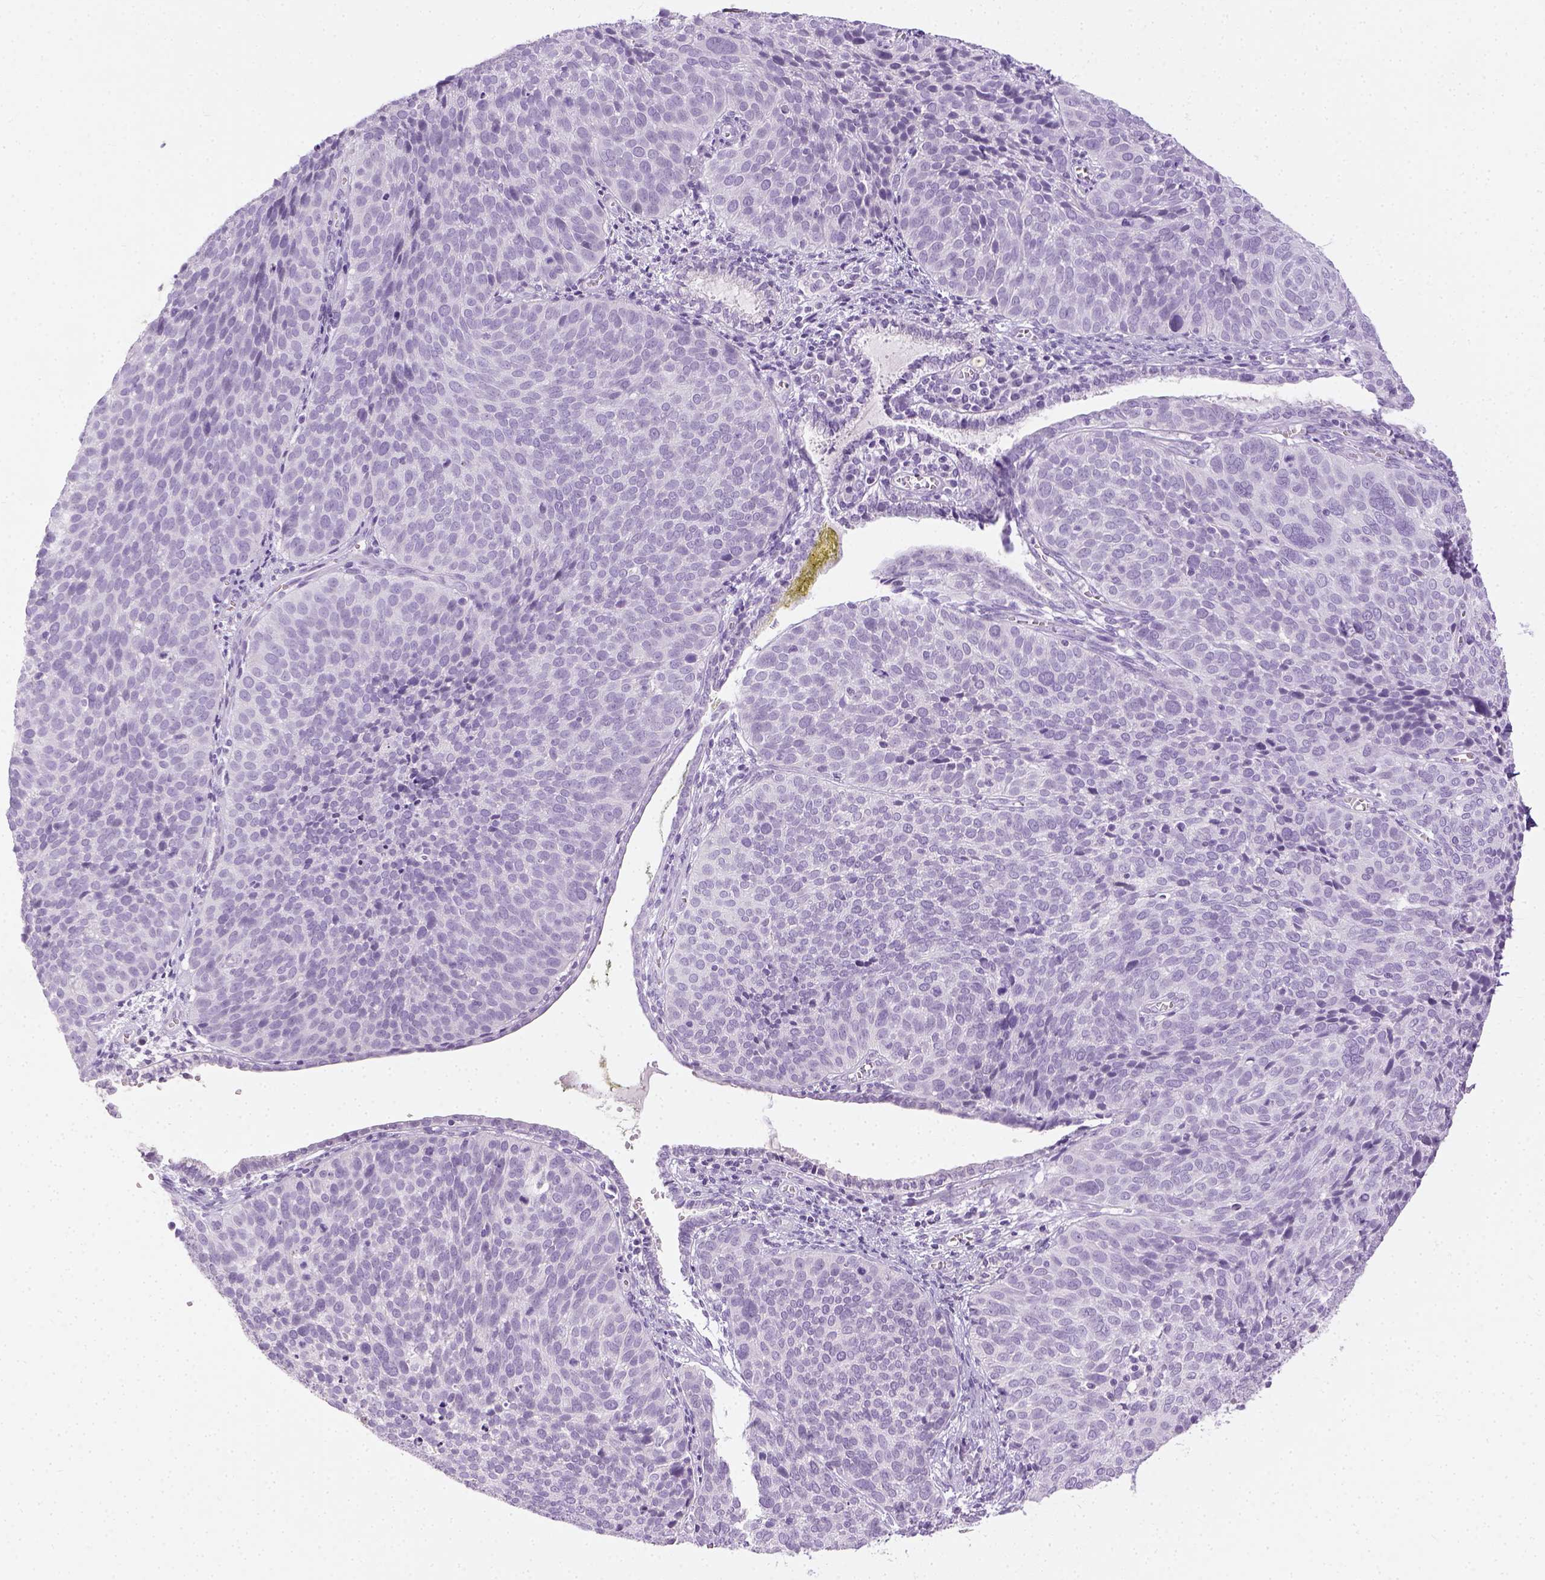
{"staining": {"intensity": "negative", "quantity": "none", "location": "none"}, "tissue": "cervical cancer", "cell_type": "Tumor cells", "image_type": "cancer", "snomed": [{"axis": "morphology", "description": "Squamous cell carcinoma, NOS"}, {"axis": "topography", "description": "Cervix"}], "caption": "This is a photomicrograph of immunohistochemistry staining of squamous cell carcinoma (cervical), which shows no expression in tumor cells. (Stains: DAB IHC with hematoxylin counter stain, Microscopy: brightfield microscopy at high magnification).", "gene": "LGSN", "patient": {"sex": "female", "age": 39}}